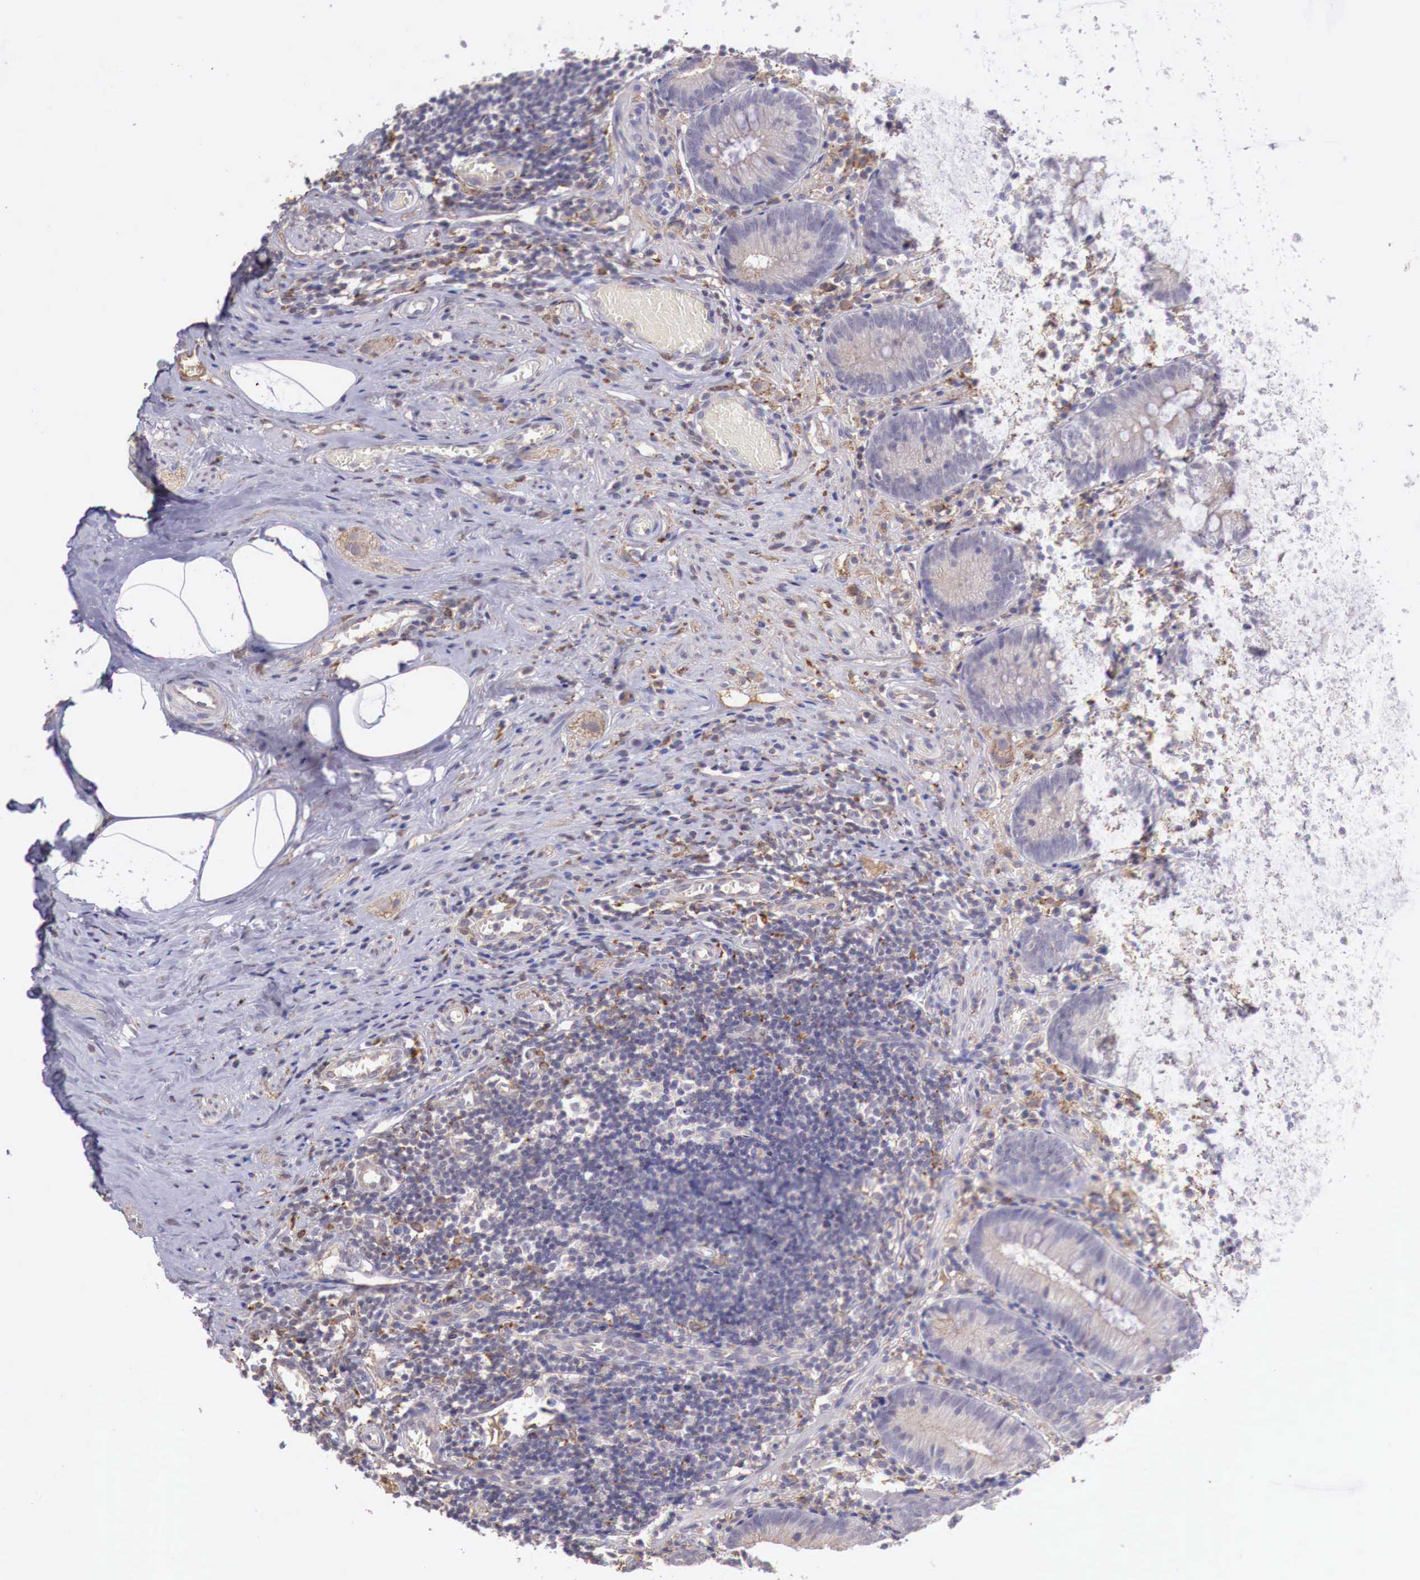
{"staining": {"intensity": "weak", "quantity": "25%-75%", "location": "cytoplasmic/membranous"}, "tissue": "appendix", "cell_type": "Glandular cells", "image_type": "normal", "snomed": [{"axis": "morphology", "description": "Normal tissue, NOS"}, {"axis": "topography", "description": "Appendix"}], "caption": "Immunohistochemical staining of unremarkable human appendix demonstrates low levels of weak cytoplasmic/membranous staining in approximately 25%-75% of glandular cells. (Brightfield microscopy of DAB IHC at high magnification).", "gene": "CHRDL1", "patient": {"sex": "male", "age": 25}}